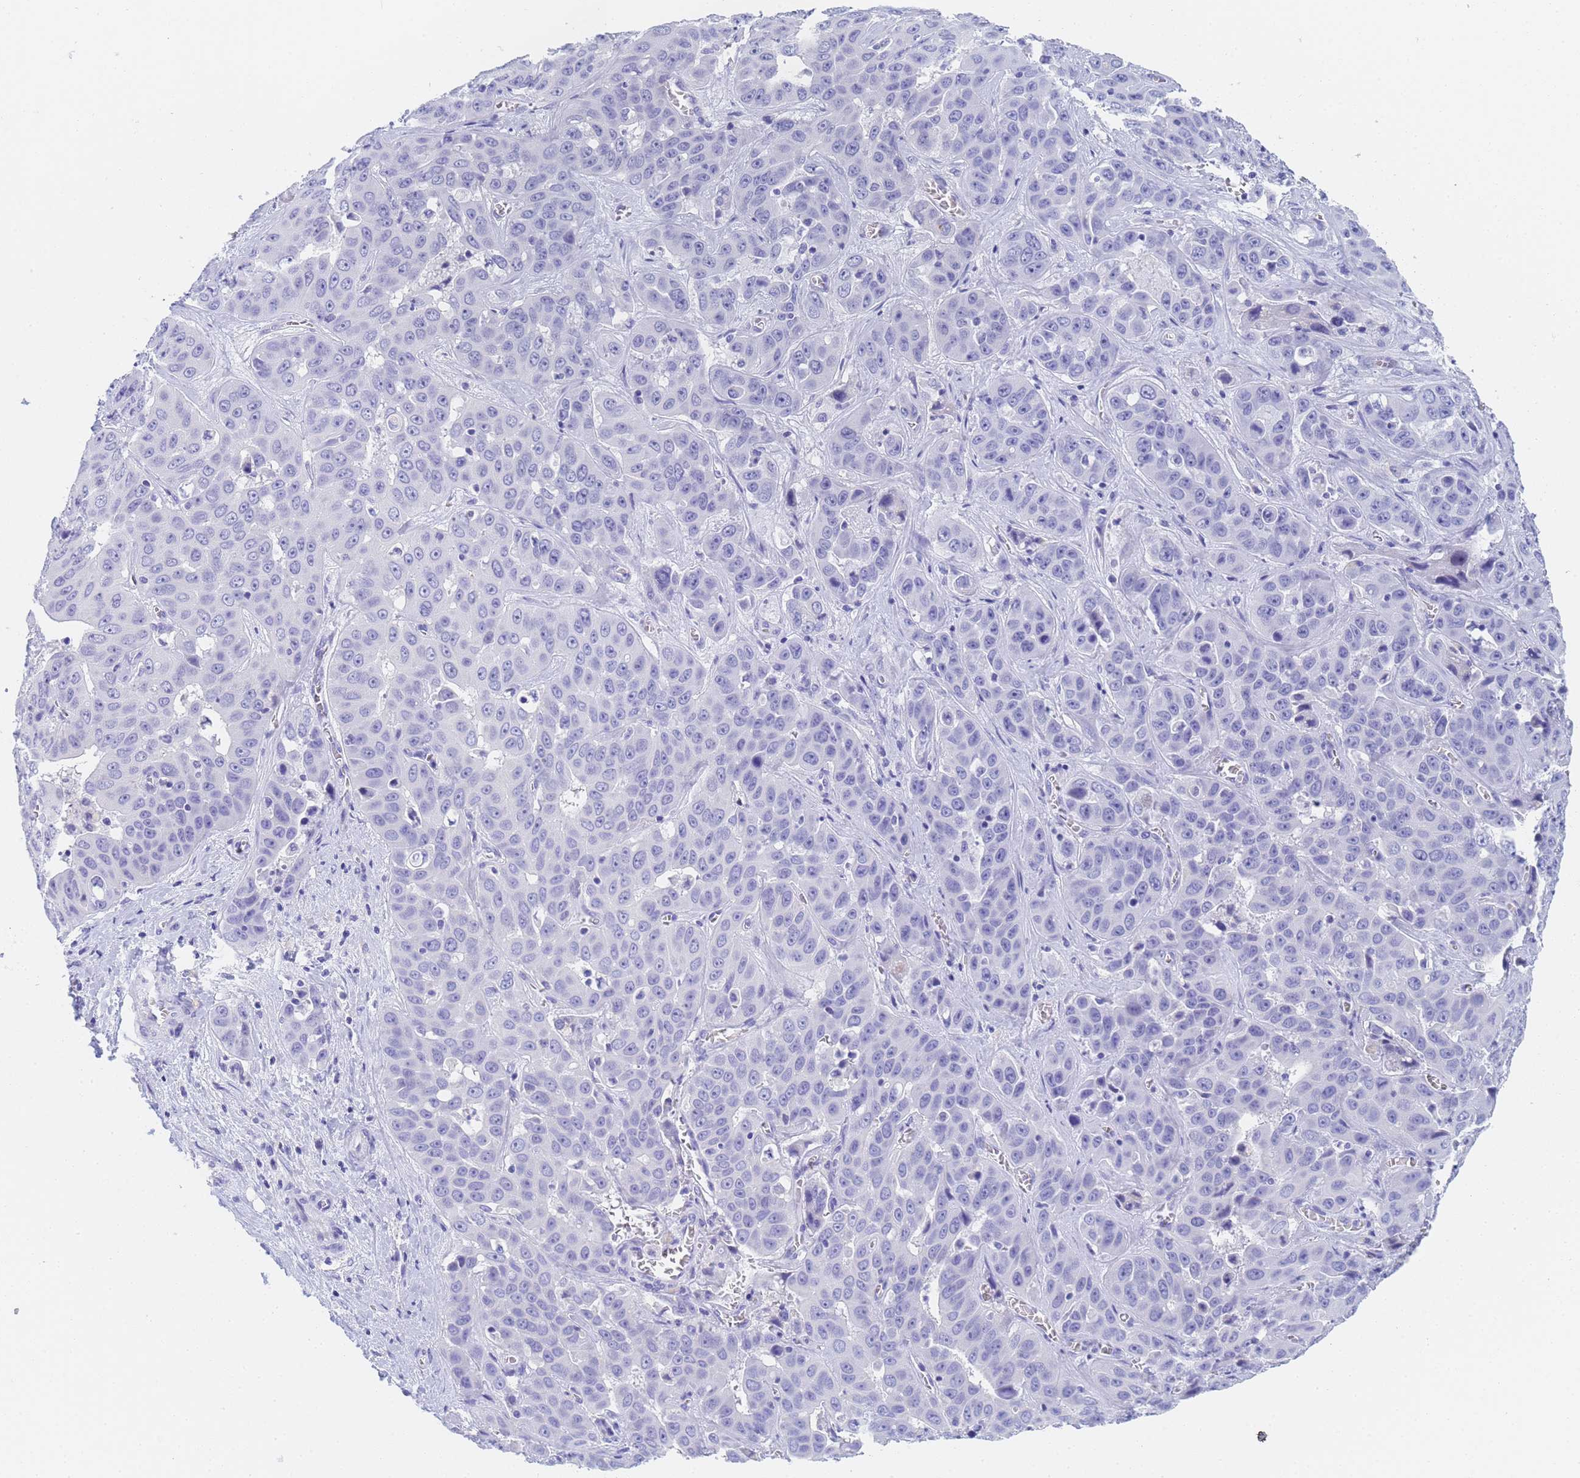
{"staining": {"intensity": "negative", "quantity": "none", "location": "none"}, "tissue": "liver cancer", "cell_type": "Tumor cells", "image_type": "cancer", "snomed": [{"axis": "morphology", "description": "Cholangiocarcinoma"}, {"axis": "topography", "description": "Liver"}], "caption": "An immunohistochemistry (IHC) histopathology image of liver cancer (cholangiocarcinoma) is shown. There is no staining in tumor cells of liver cancer (cholangiocarcinoma).", "gene": "STATH", "patient": {"sex": "female", "age": 52}}